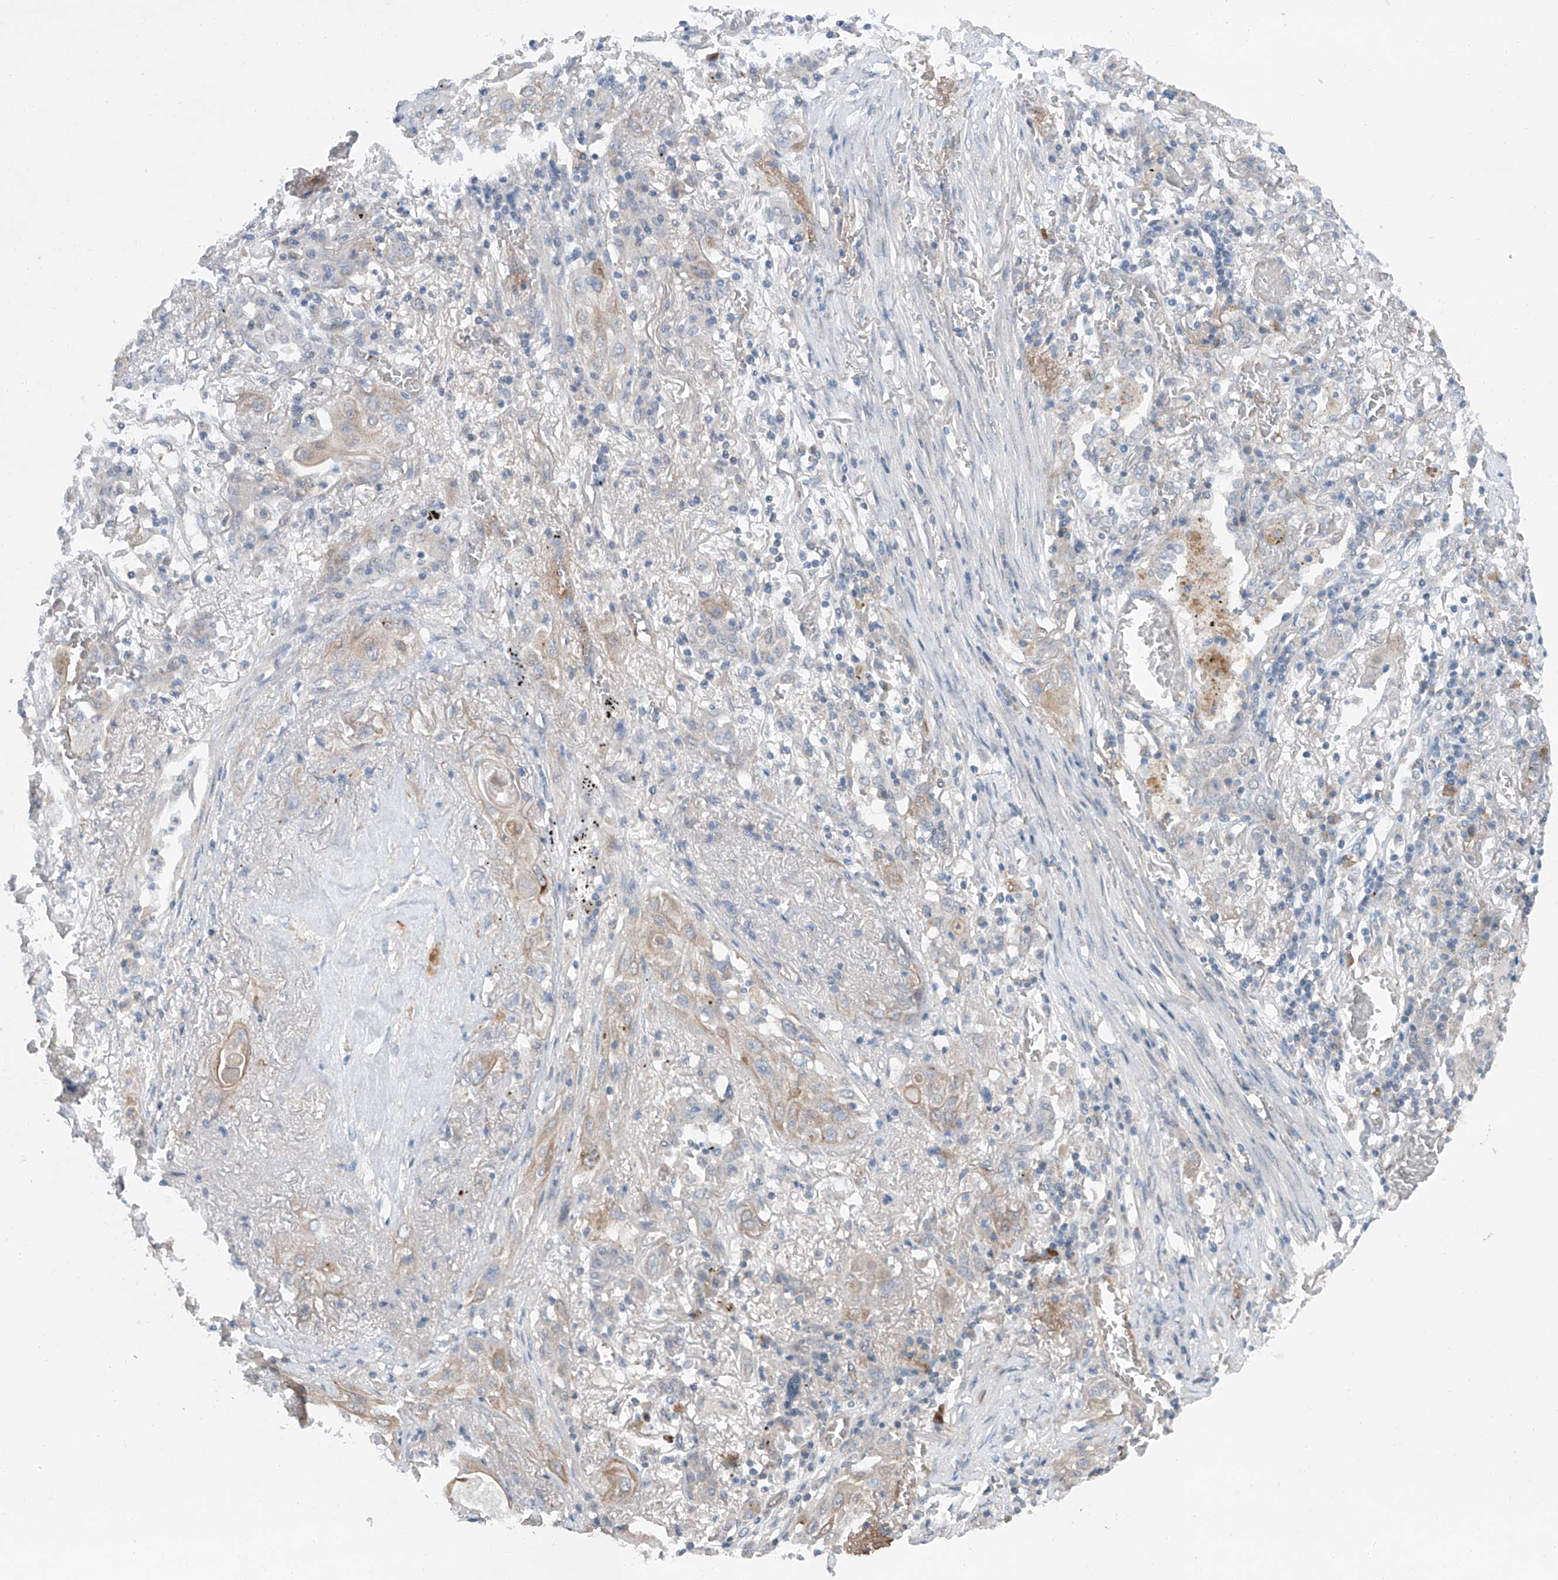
{"staining": {"intensity": "weak", "quantity": "<25%", "location": "cytoplasmic/membranous"}, "tissue": "lung cancer", "cell_type": "Tumor cells", "image_type": "cancer", "snomed": [{"axis": "morphology", "description": "Squamous cell carcinoma, NOS"}, {"axis": "topography", "description": "Lung"}], "caption": "The micrograph demonstrates no significant expression in tumor cells of lung cancer (squamous cell carcinoma).", "gene": "SIX4", "patient": {"sex": "female", "age": 47}}